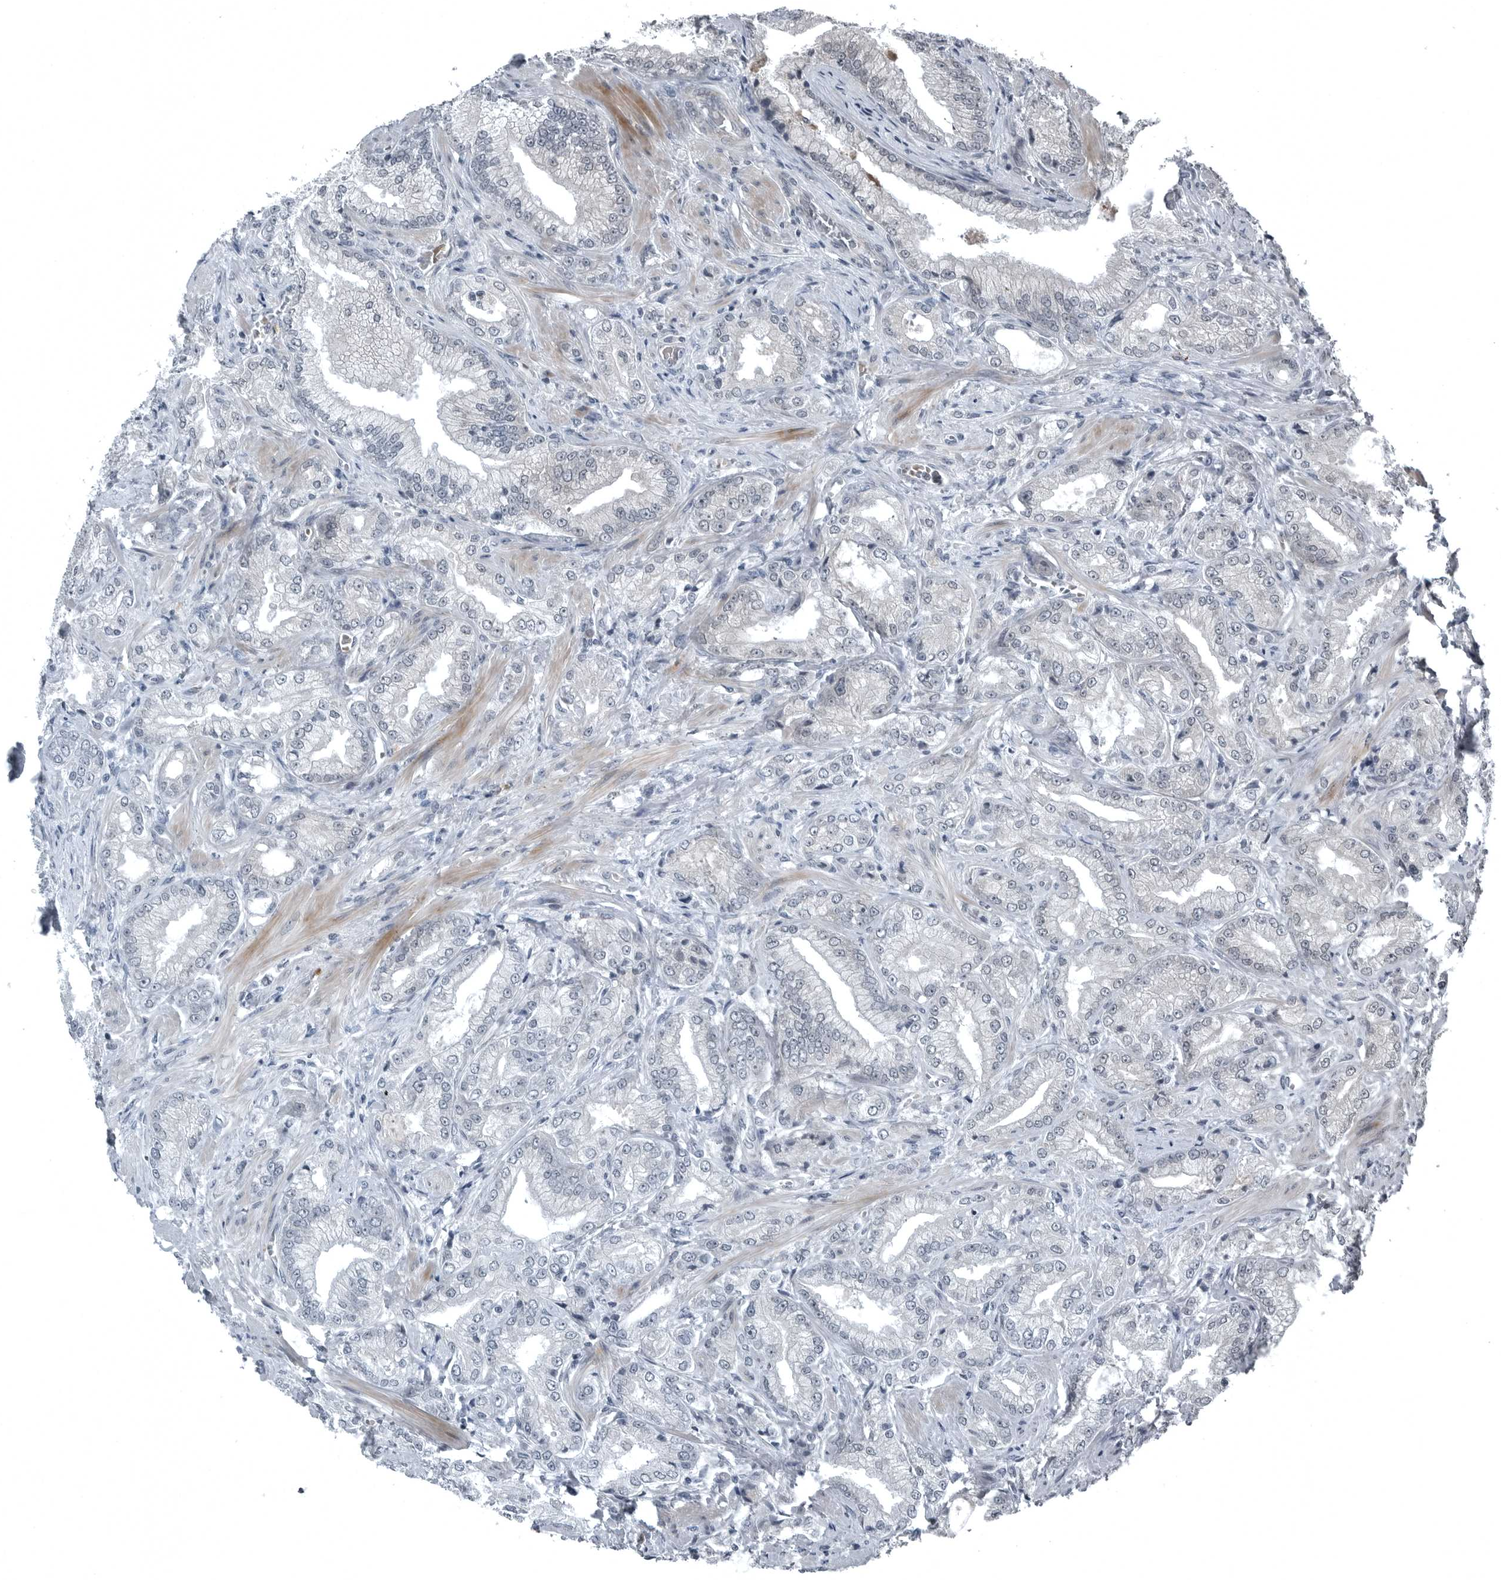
{"staining": {"intensity": "negative", "quantity": "none", "location": "none"}, "tissue": "prostate cancer", "cell_type": "Tumor cells", "image_type": "cancer", "snomed": [{"axis": "morphology", "description": "Adenocarcinoma, Low grade"}, {"axis": "topography", "description": "Prostate"}], "caption": "High power microscopy histopathology image of an IHC histopathology image of prostate cancer, revealing no significant expression in tumor cells. (DAB (3,3'-diaminobenzidine) immunohistochemistry (IHC) with hematoxylin counter stain).", "gene": "GAK", "patient": {"sex": "male", "age": 62}}